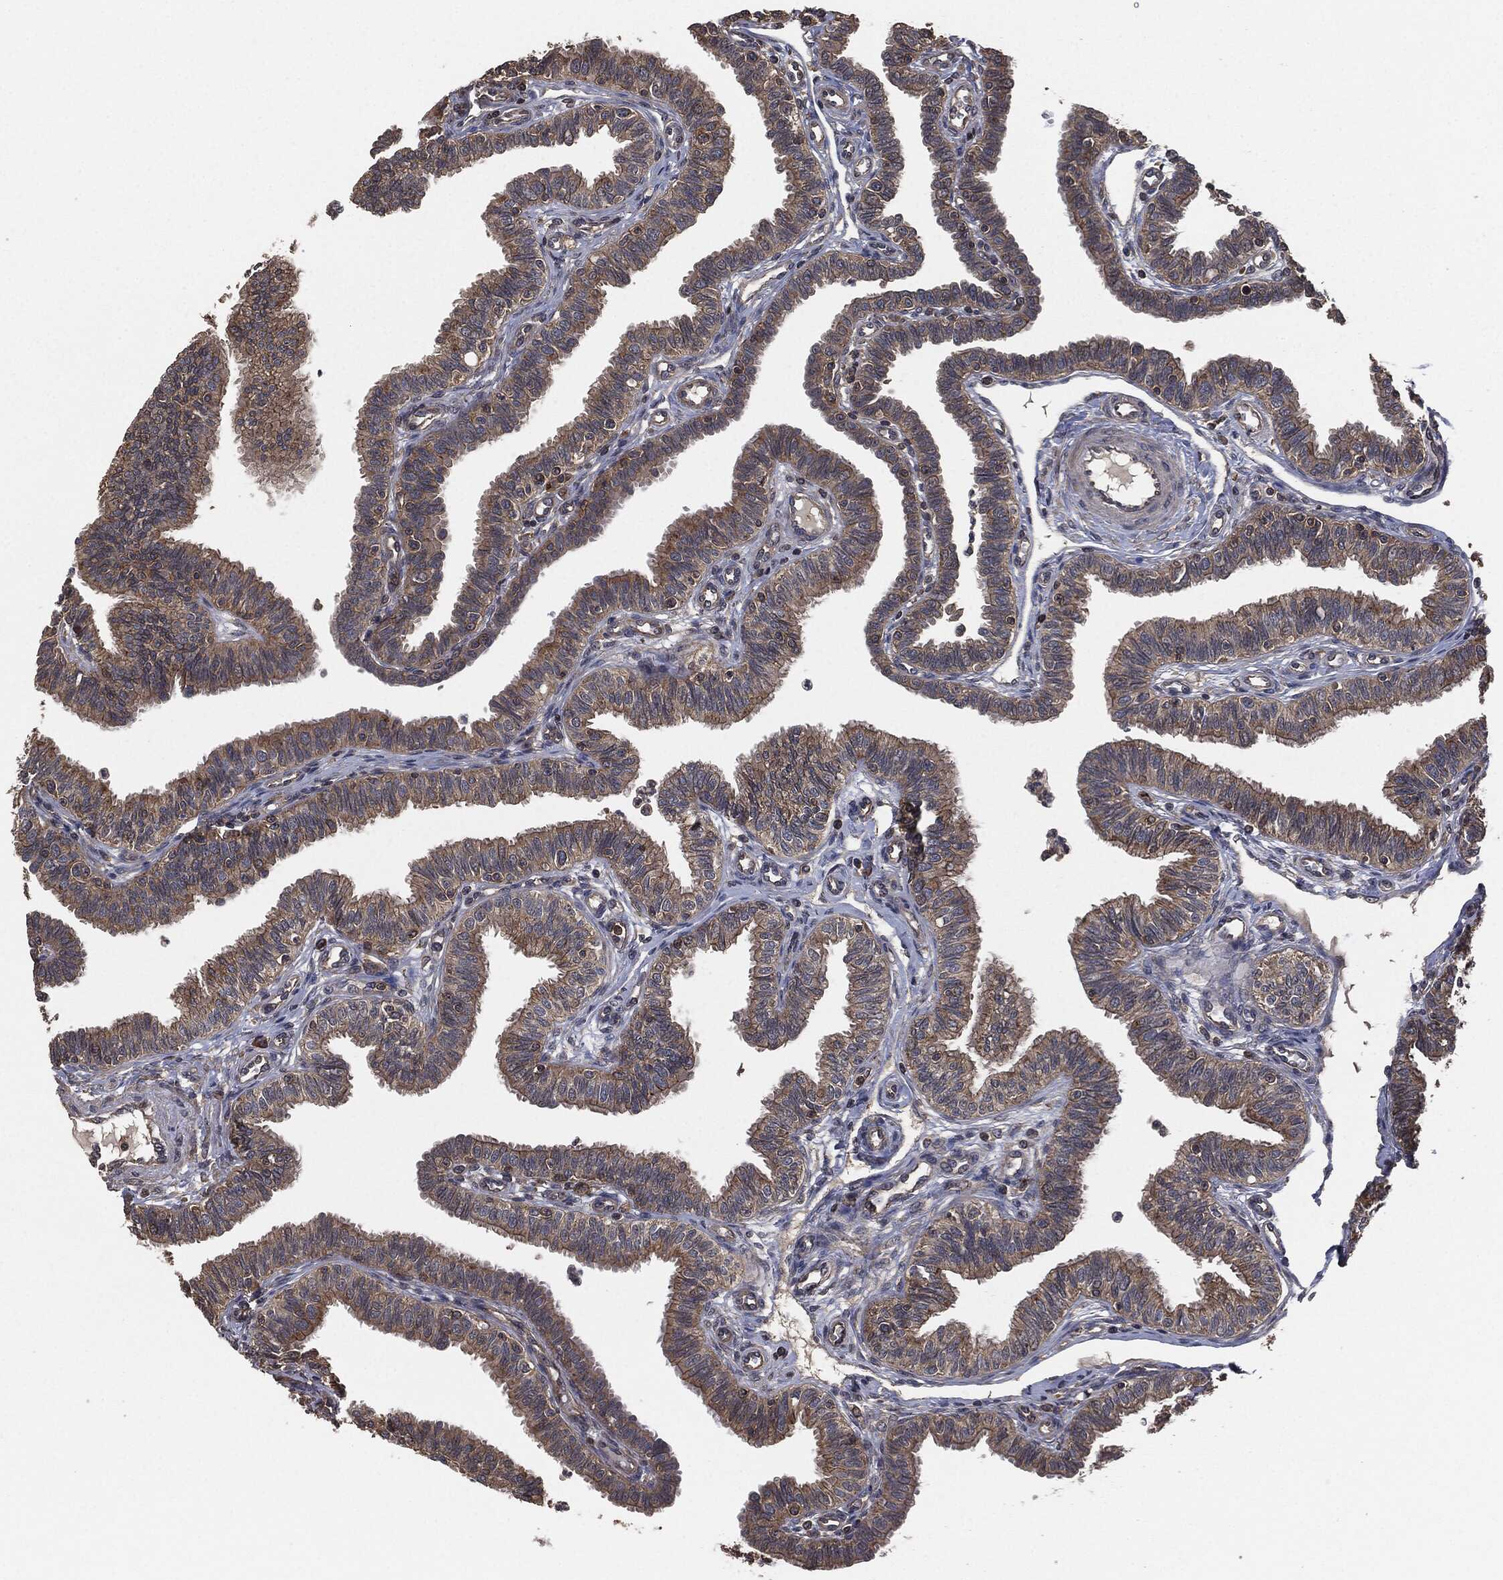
{"staining": {"intensity": "weak", "quantity": ">75%", "location": "cytoplasmic/membranous"}, "tissue": "fallopian tube", "cell_type": "Glandular cells", "image_type": "normal", "snomed": [{"axis": "morphology", "description": "Normal tissue, NOS"}, {"axis": "topography", "description": "Fallopian tube"}], "caption": "This image demonstrates immunohistochemistry staining of unremarkable fallopian tube, with low weak cytoplasmic/membranous positivity in approximately >75% of glandular cells.", "gene": "ERBIN", "patient": {"sex": "female", "age": 36}}